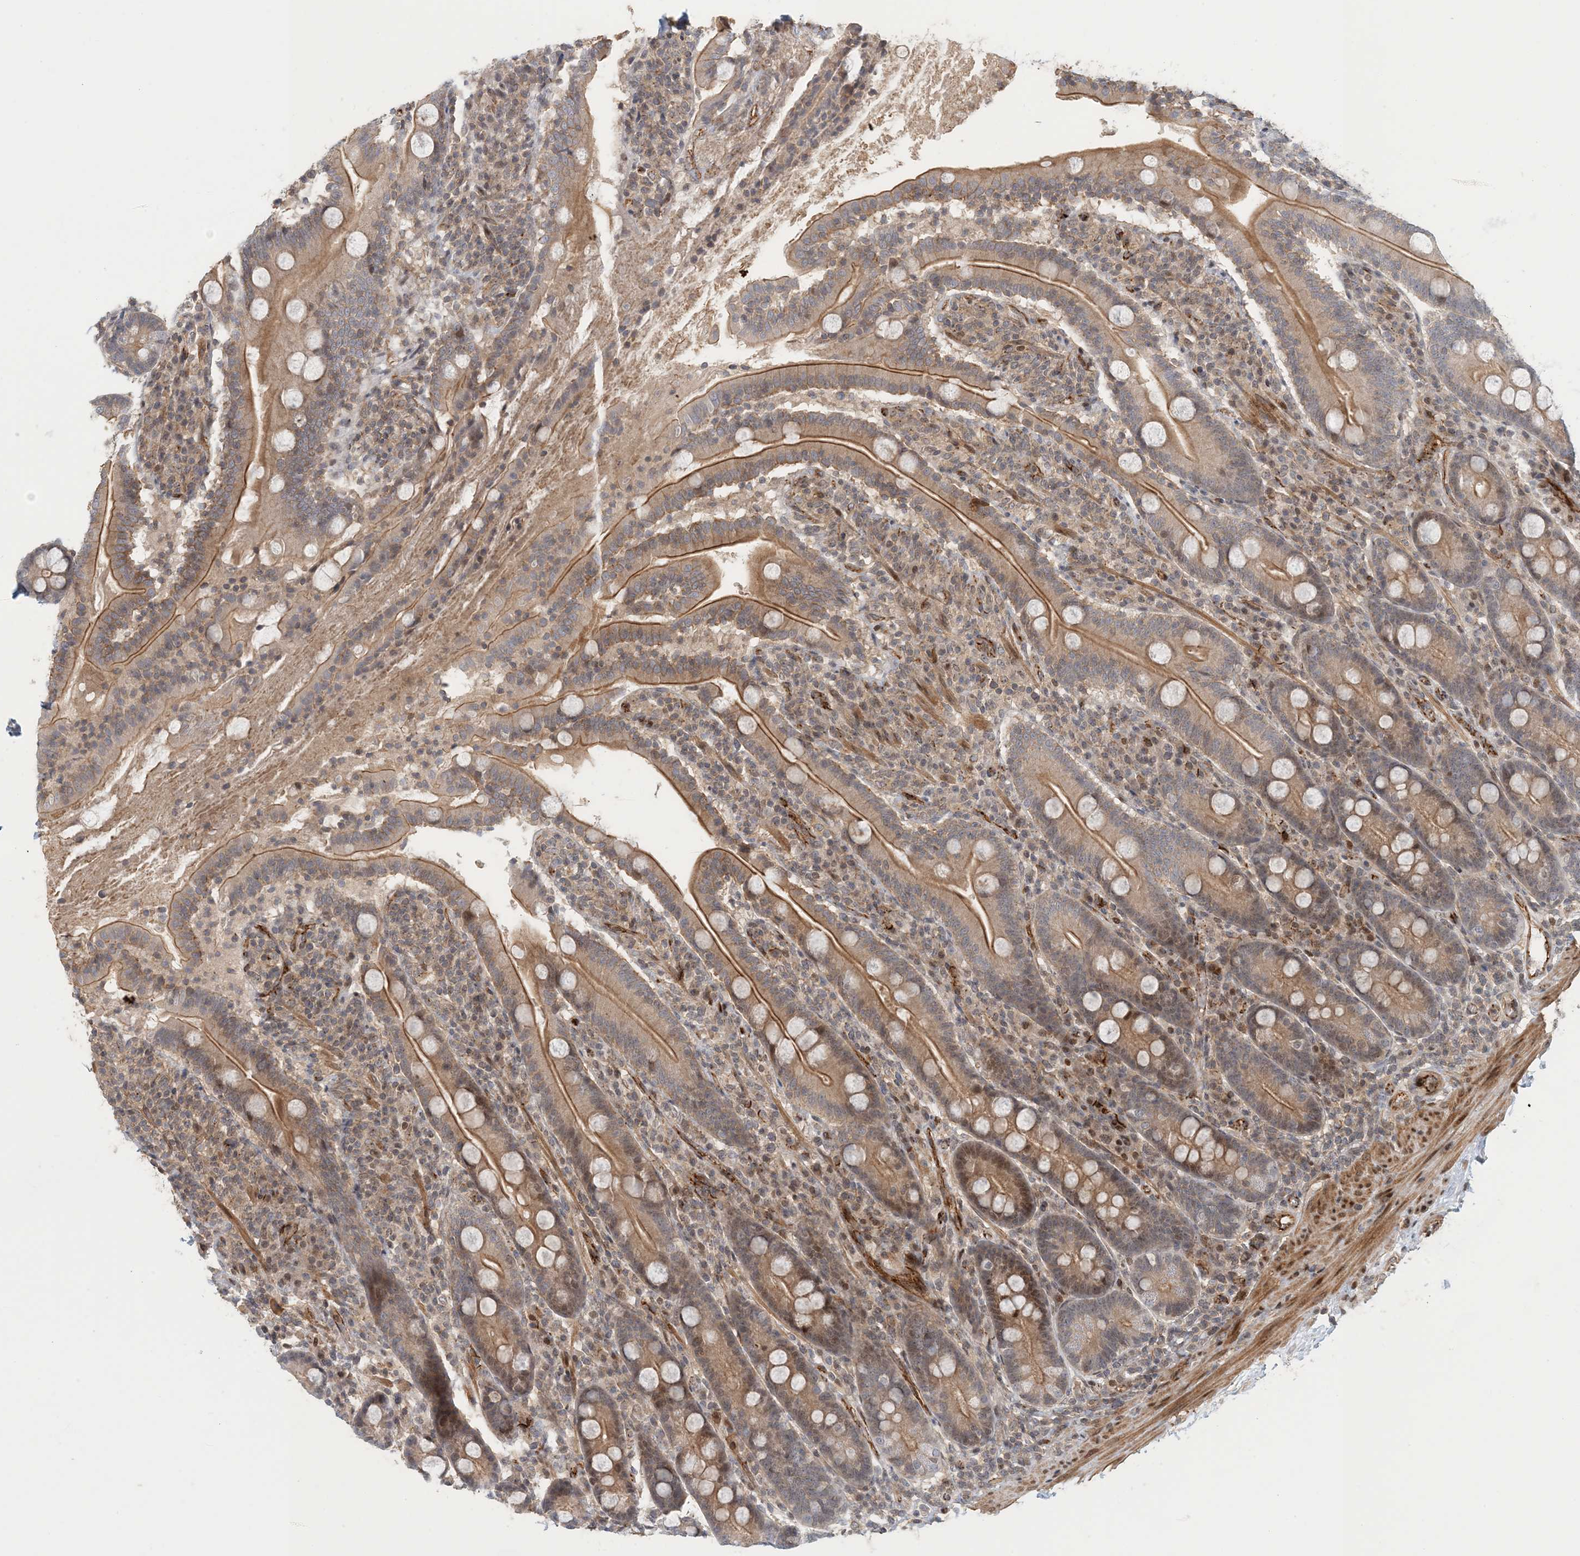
{"staining": {"intensity": "moderate", "quantity": ">75%", "location": "cytoplasmic/membranous"}, "tissue": "duodenum", "cell_type": "Glandular cells", "image_type": "normal", "snomed": [{"axis": "morphology", "description": "Normal tissue, NOS"}, {"axis": "topography", "description": "Duodenum"}], "caption": "Immunohistochemistry micrograph of unremarkable duodenum stained for a protein (brown), which reveals medium levels of moderate cytoplasmic/membranous staining in about >75% of glandular cells.", "gene": "MAPKBP1", "patient": {"sex": "male", "age": 35}}